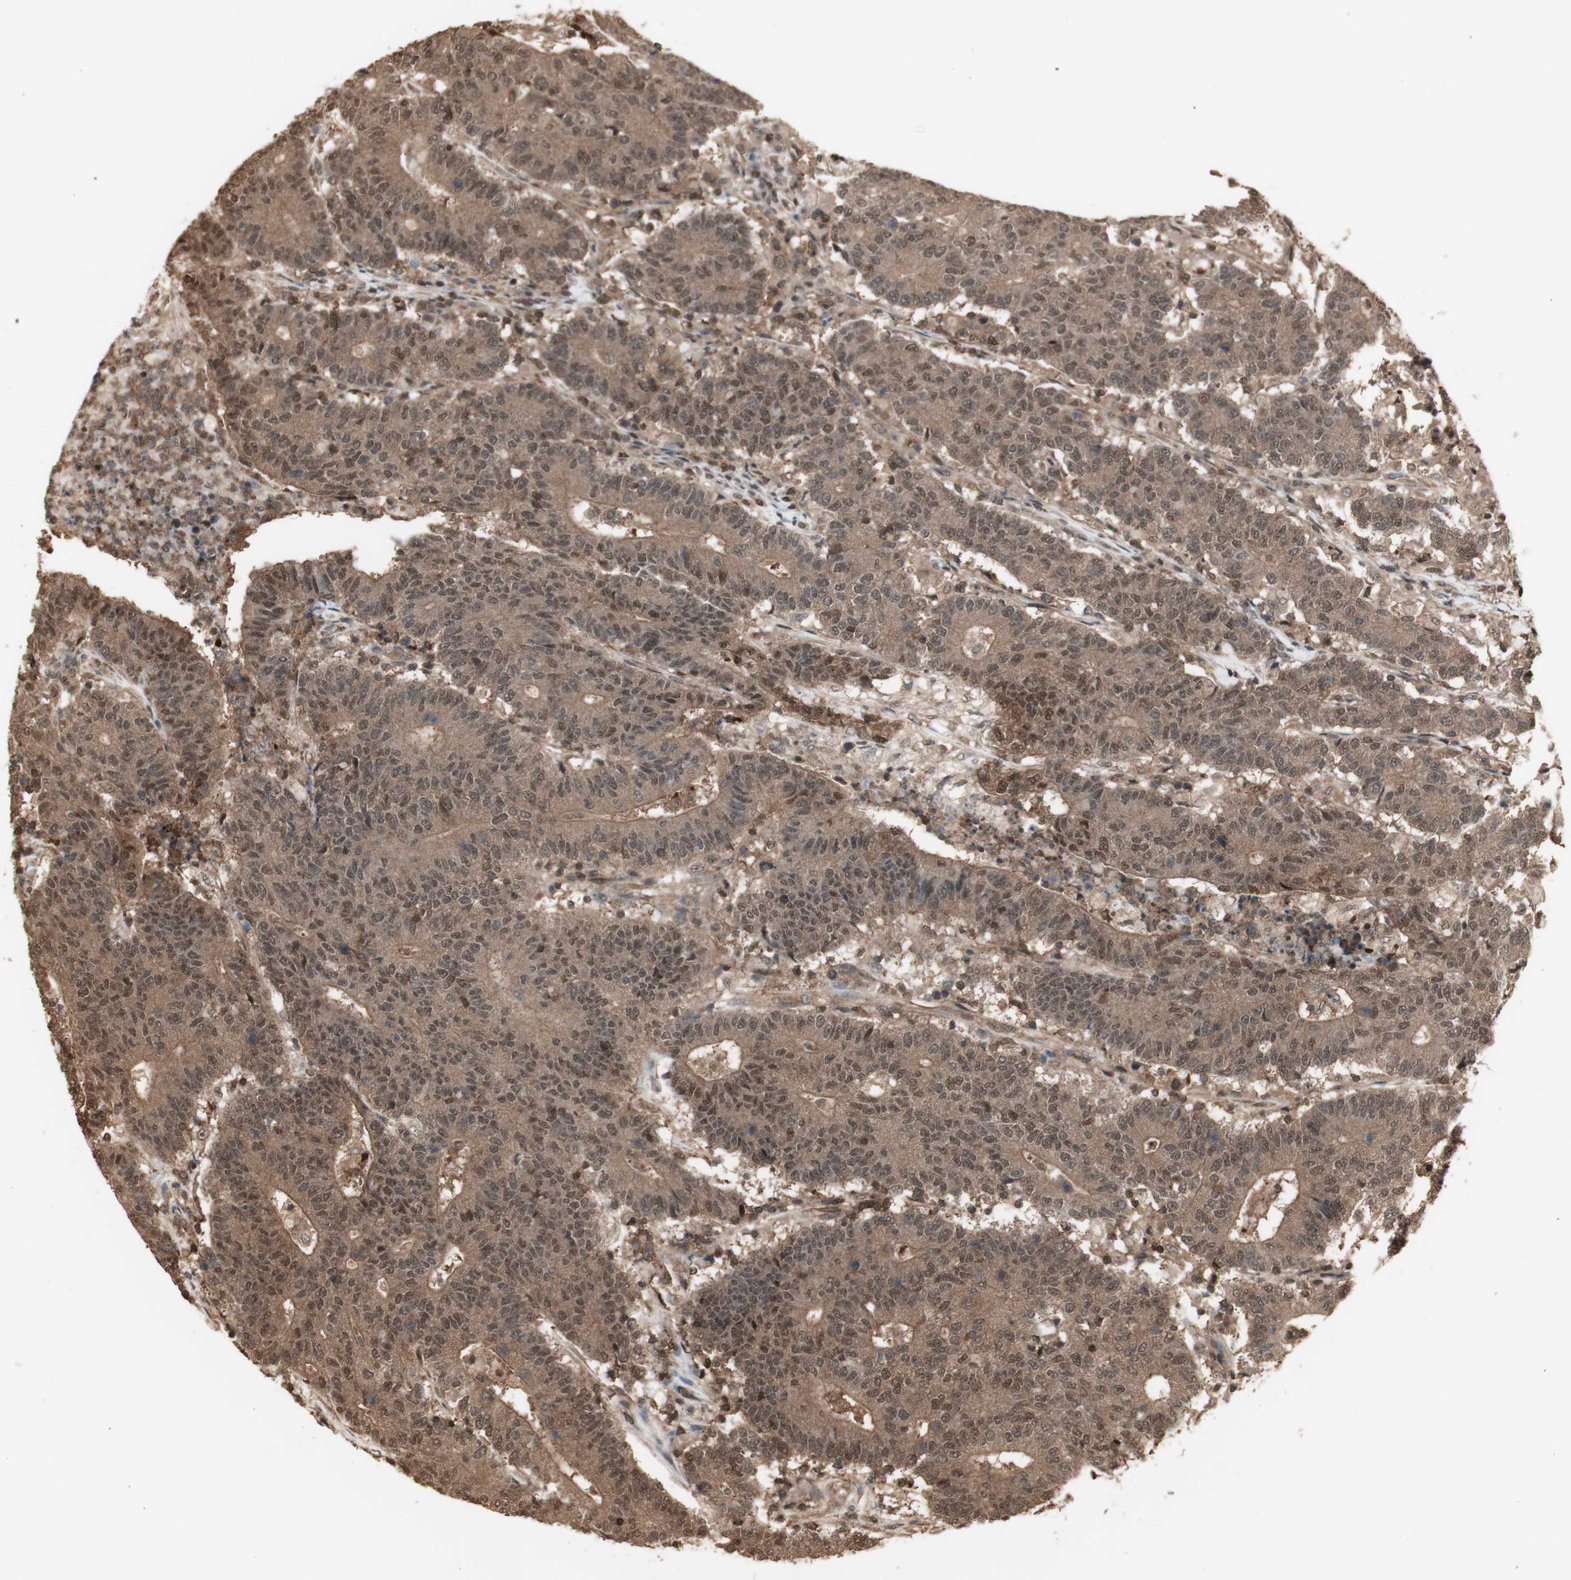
{"staining": {"intensity": "moderate", "quantity": ">75%", "location": "cytoplasmic/membranous,nuclear"}, "tissue": "colorectal cancer", "cell_type": "Tumor cells", "image_type": "cancer", "snomed": [{"axis": "morphology", "description": "Normal tissue, NOS"}, {"axis": "morphology", "description": "Adenocarcinoma, NOS"}, {"axis": "topography", "description": "Colon"}], "caption": "Immunohistochemistry (IHC) micrograph of adenocarcinoma (colorectal) stained for a protein (brown), which demonstrates medium levels of moderate cytoplasmic/membranous and nuclear positivity in about >75% of tumor cells.", "gene": "YWHAB", "patient": {"sex": "female", "age": 75}}